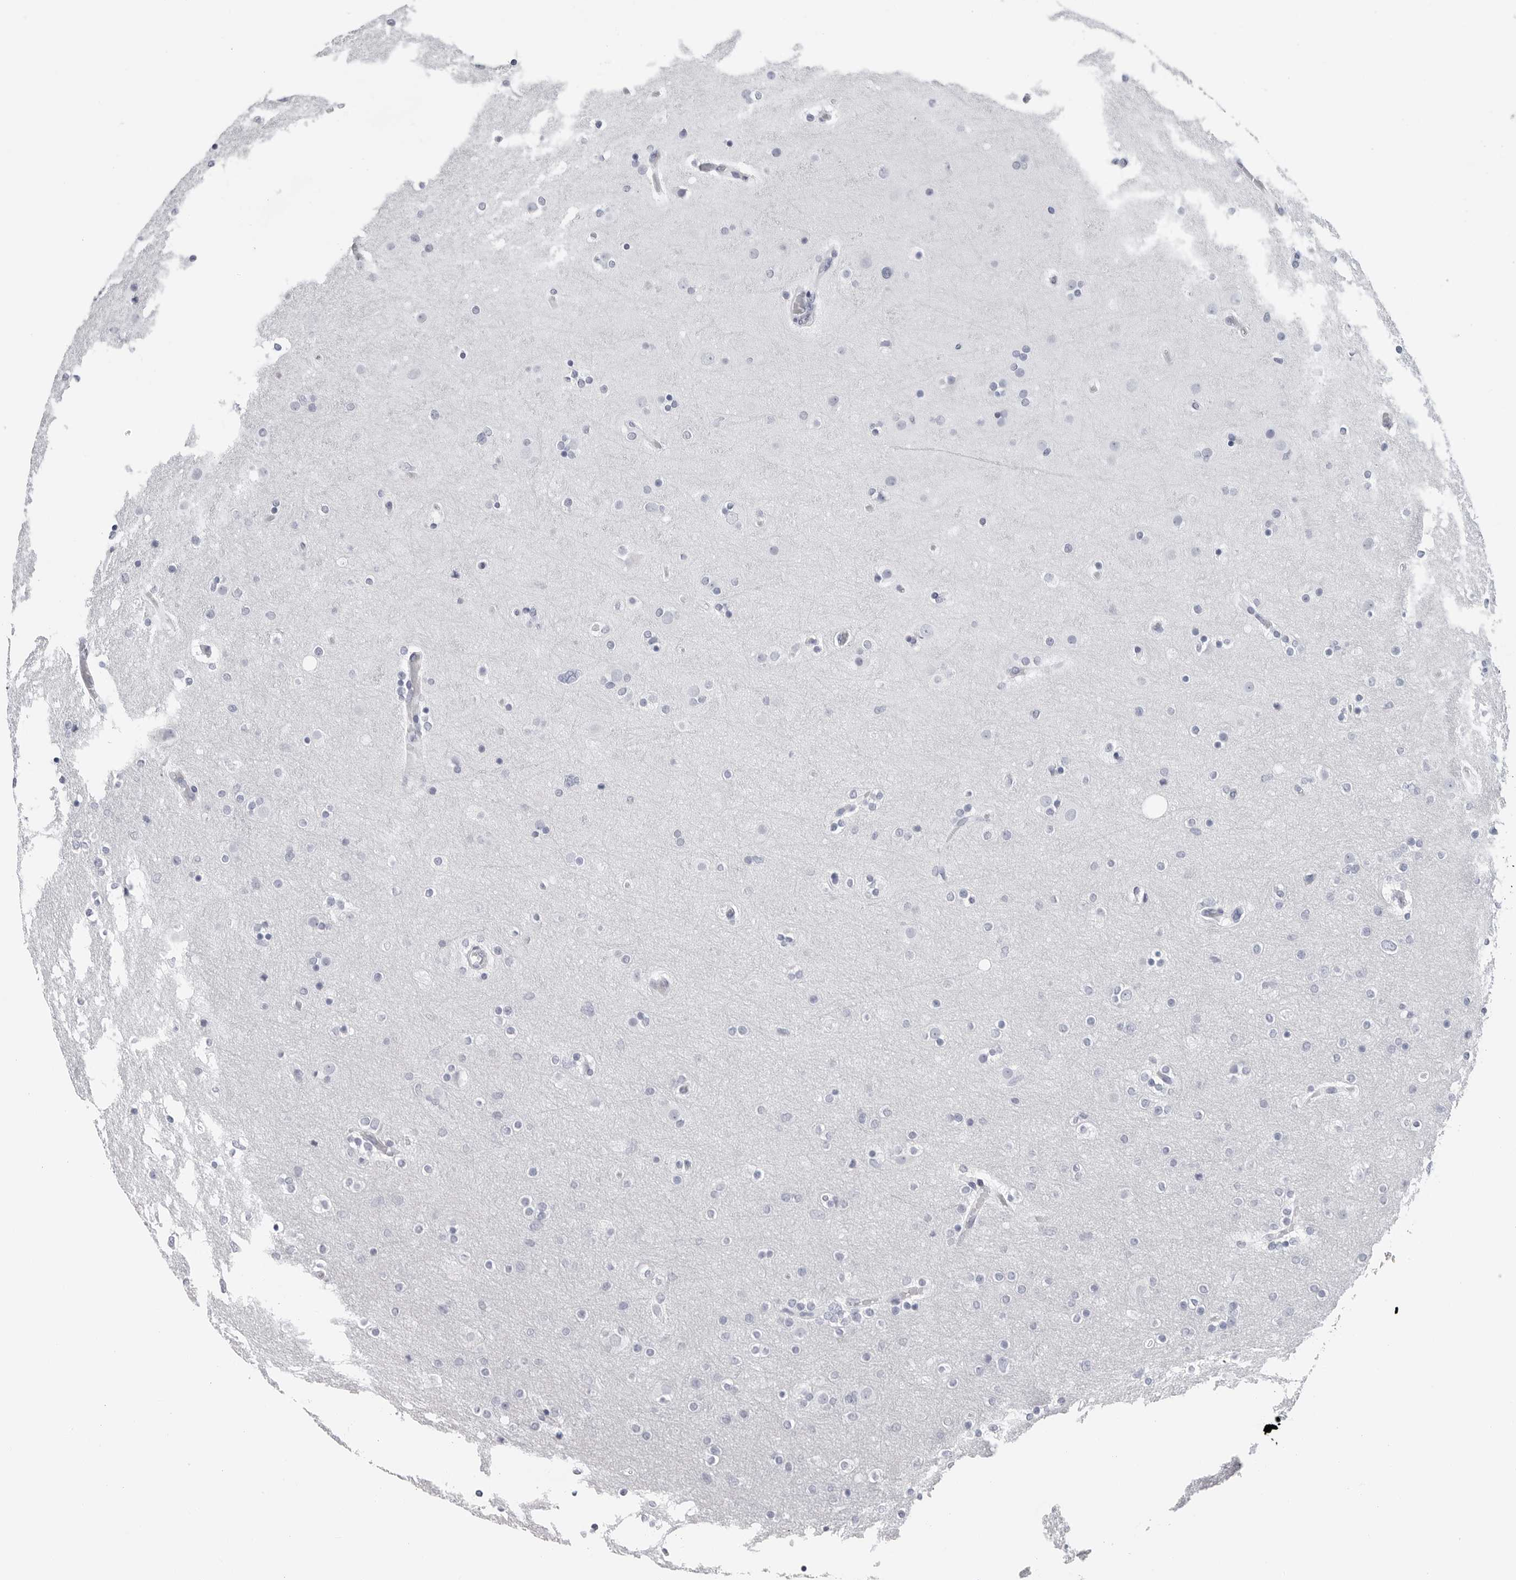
{"staining": {"intensity": "negative", "quantity": "none", "location": "none"}, "tissue": "glioma", "cell_type": "Tumor cells", "image_type": "cancer", "snomed": [{"axis": "morphology", "description": "Glioma, malignant, High grade"}, {"axis": "topography", "description": "Cerebral cortex"}], "caption": "Tumor cells show no significant positivity in glioma. Brightfield microscopy of IHC stained with DAB (3,3'-diaminobenzidine) (brown) and hematoxylin (blue), captured at high magnification.", "gene": "CSH1", "patient": {"sex": "female", "age": 36}}